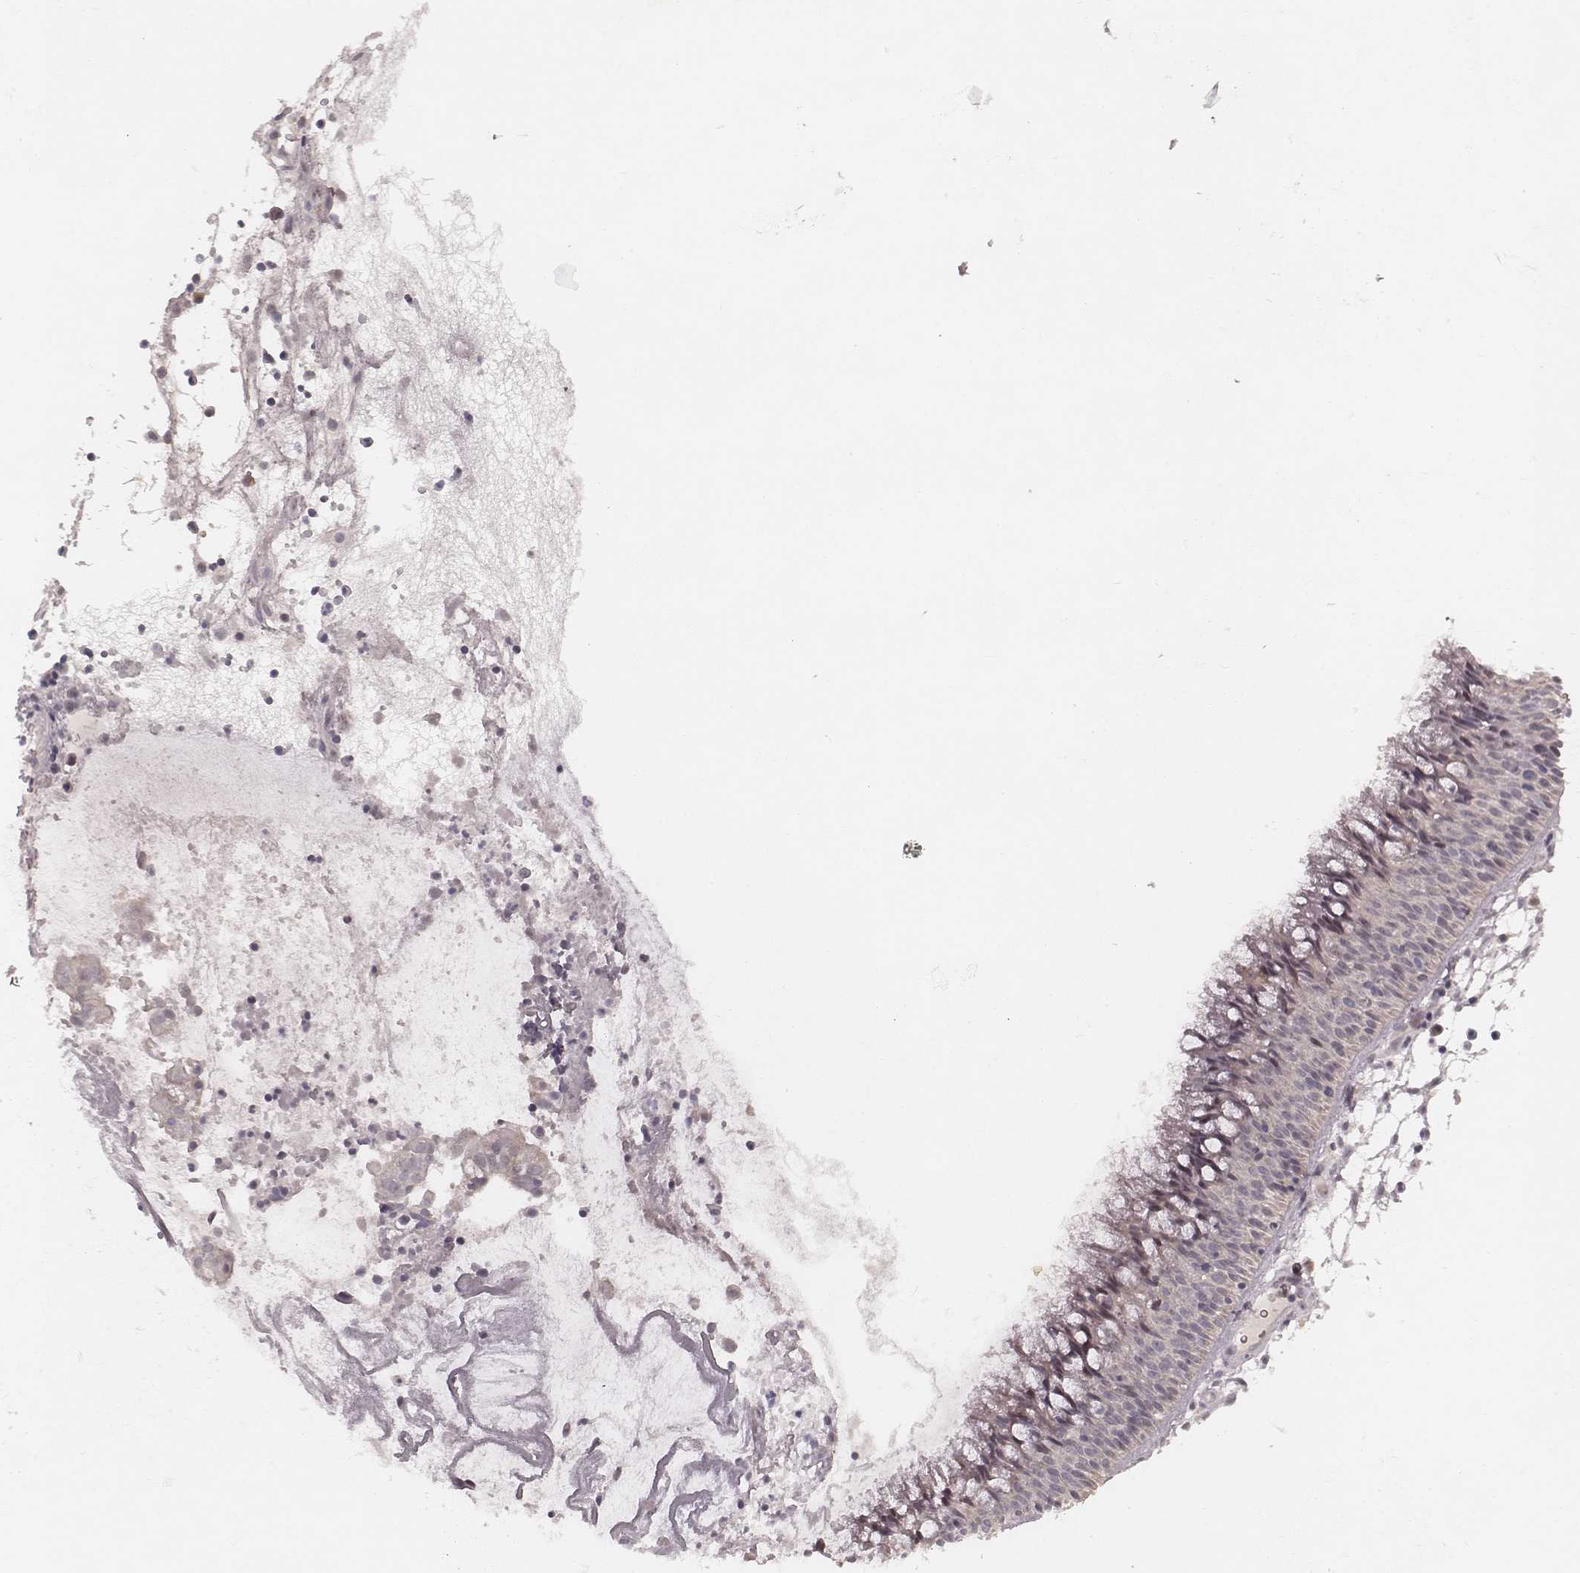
{"staining": {"intensity": "negative", "quantity": "none", "location": "none"}, "tissue": "nasopharynx", "cell_type": "Respiratory epithelial cells", "image_type": "normal", "snomed": [{"axis": "morphology", "description": "Normal tissue, NOS"}, {"axis": "topography", "description": "Nasopharynx"}], "caption": "Histopathology image shows no significant protein expression in respiratory epithelial cells of benign nasopharynx. Brightfield microscopy of immunohistochemistry stained with DAB (brown) and hematoxylin (blue), captured at high magnification.", "gene": "FAM13B", "patient": {"sex": "male", "age": 31}}